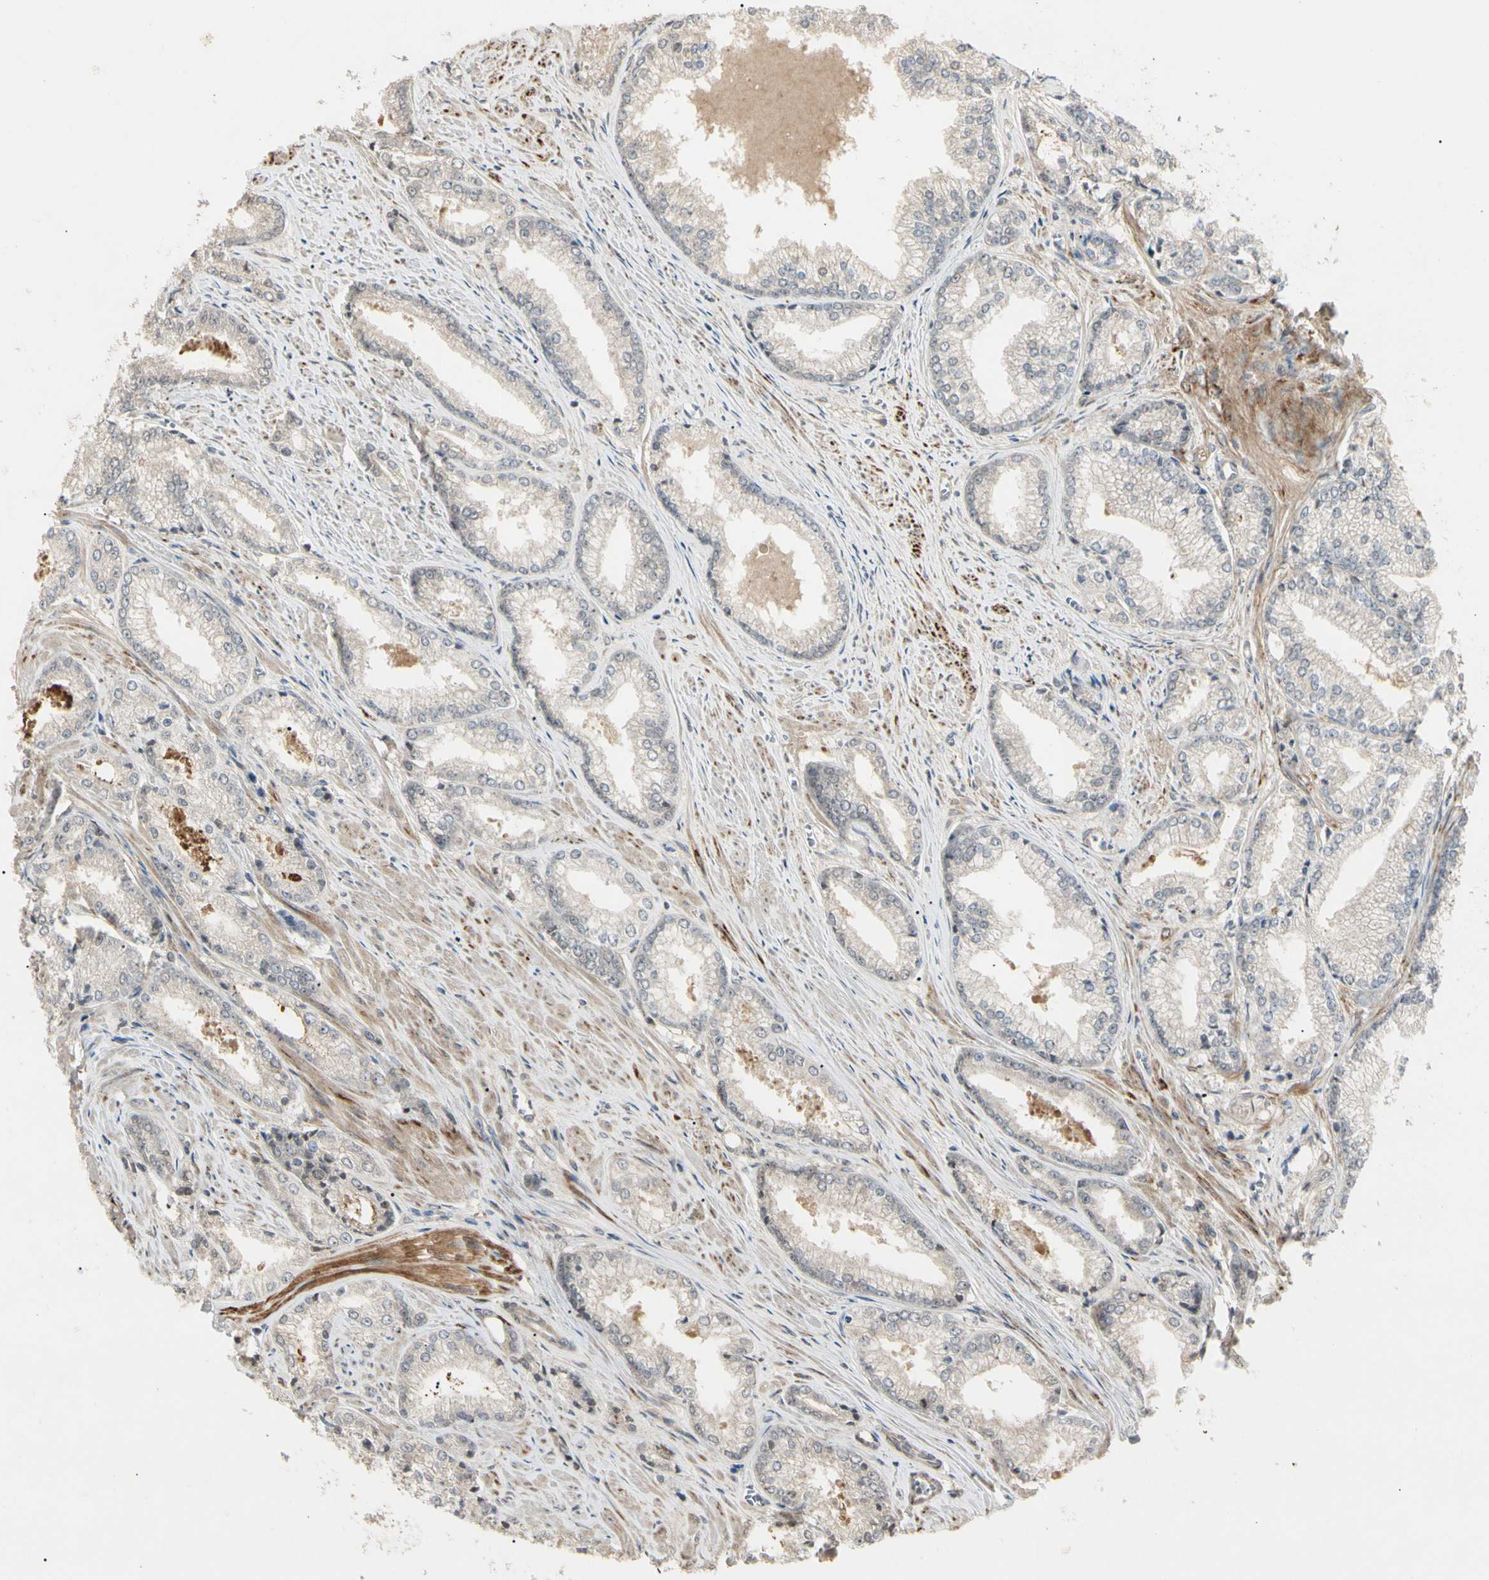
{"staining": {"intensity": "negative", "quantity": "none", "location": "none"}, "tissue": "prostate cancer", "cell_type": "Tumor cells", "image_type": "cancer", "snomed": [{"axis": "morphology", "description": "Adenocarcinoma, Low grade"}, {"axis": "topography", "description": "Prostate"}], "caption": "Photomicrograph shows no significant protein positivity in tumor cells of prostate low-grade adenocarcinoma.", "gene": "ATG4C", "patient": {"sex": "male", "age": 64}}